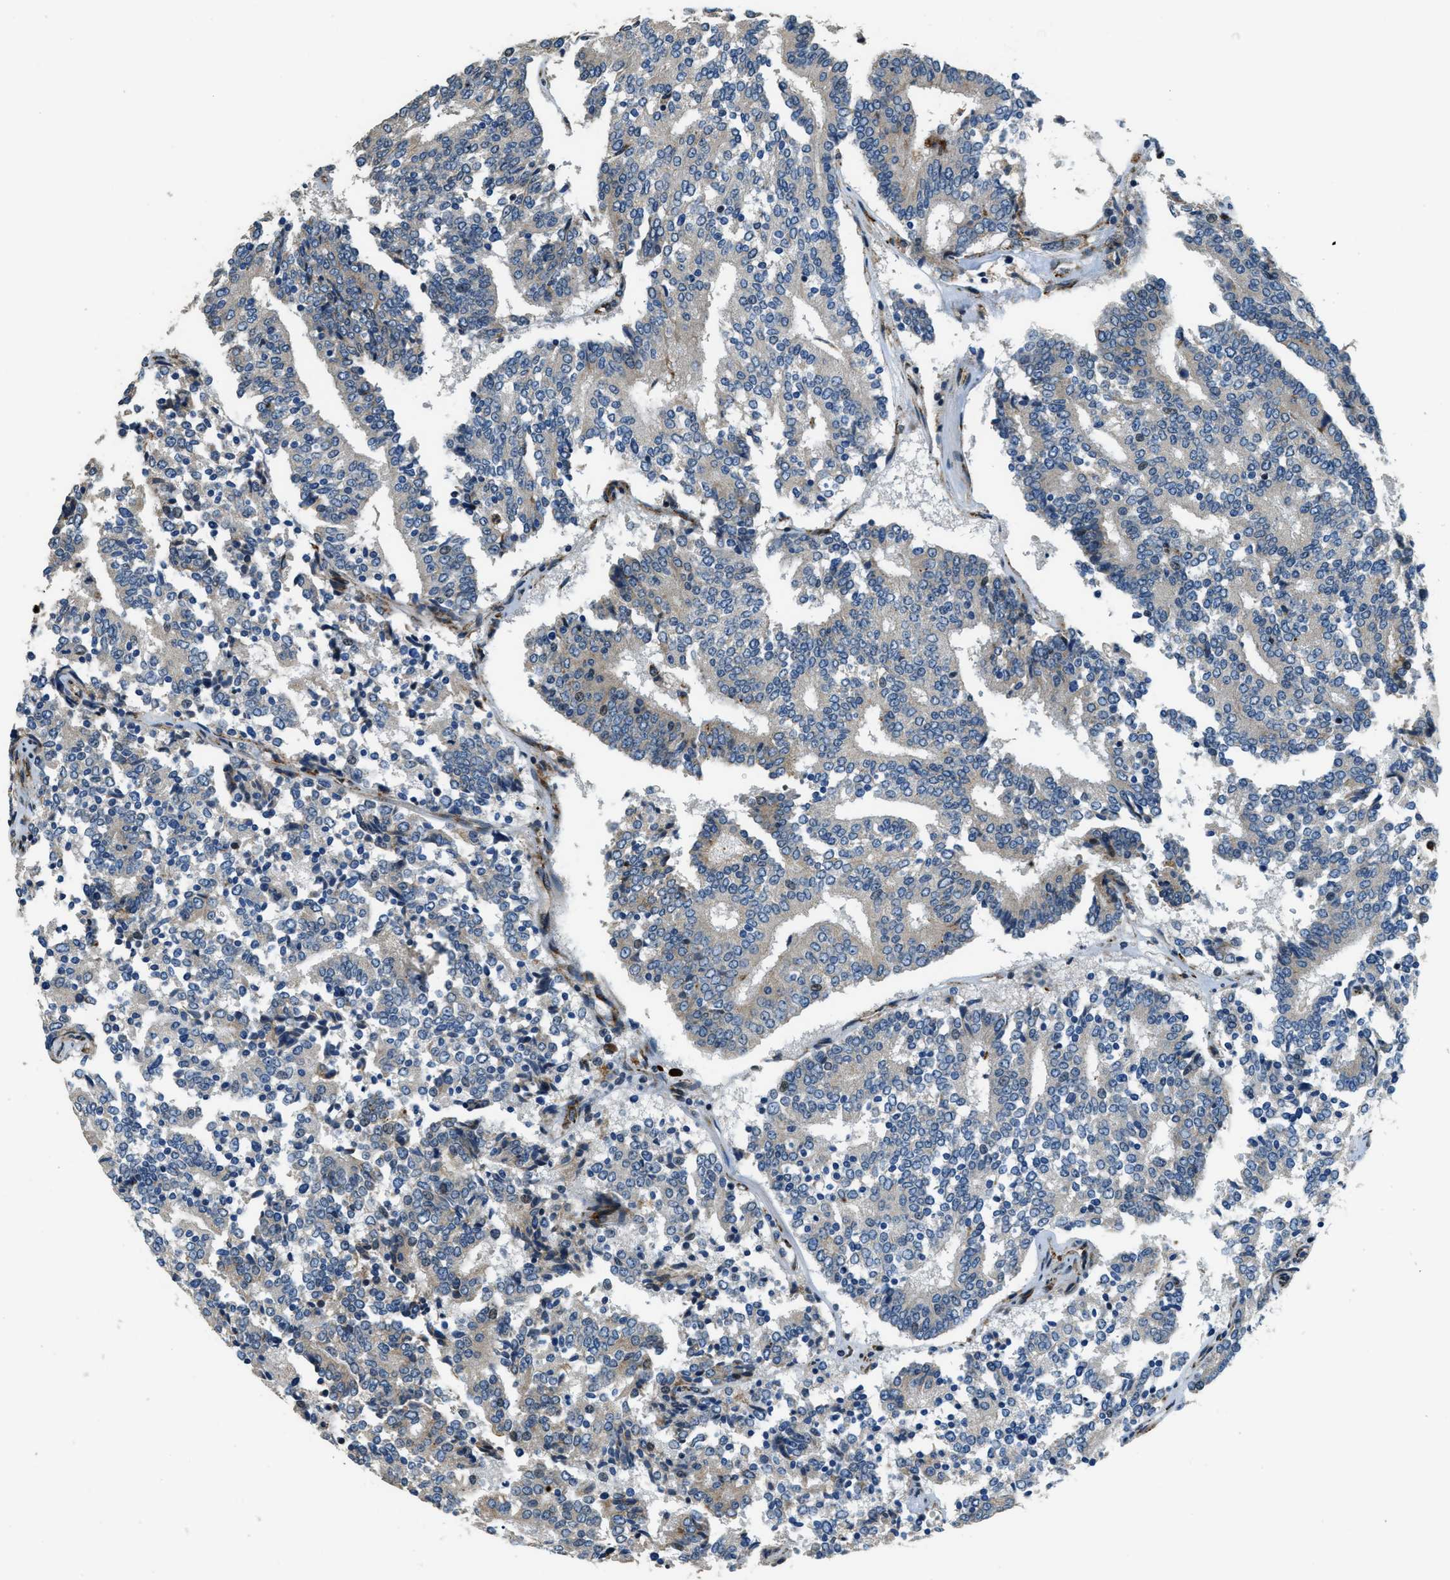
{"staining": {"intensity": "negative", "quantity": "none", "location": "none"}, "tissue": "prostate cancer", "cell_type": "Tumor cells", "image_type": "cancer", "snomed": [{"axis": "morphology", "description": "Normal tissue, NOS"}, {"axis": "morphology", "description": "Adenocarcinoma, High grade"}, {"axis": "topography", "description": "Prostate"}, {"axis": "topography", "description": "Seminal veicle"}], "caption": "This is an IHC micrograph of human prostate cancer (high-grade adenocarcinoma). There is no expression in tumor cells.", "gene": "HERC2", "patient": {"sex": "male", "age": 55}}